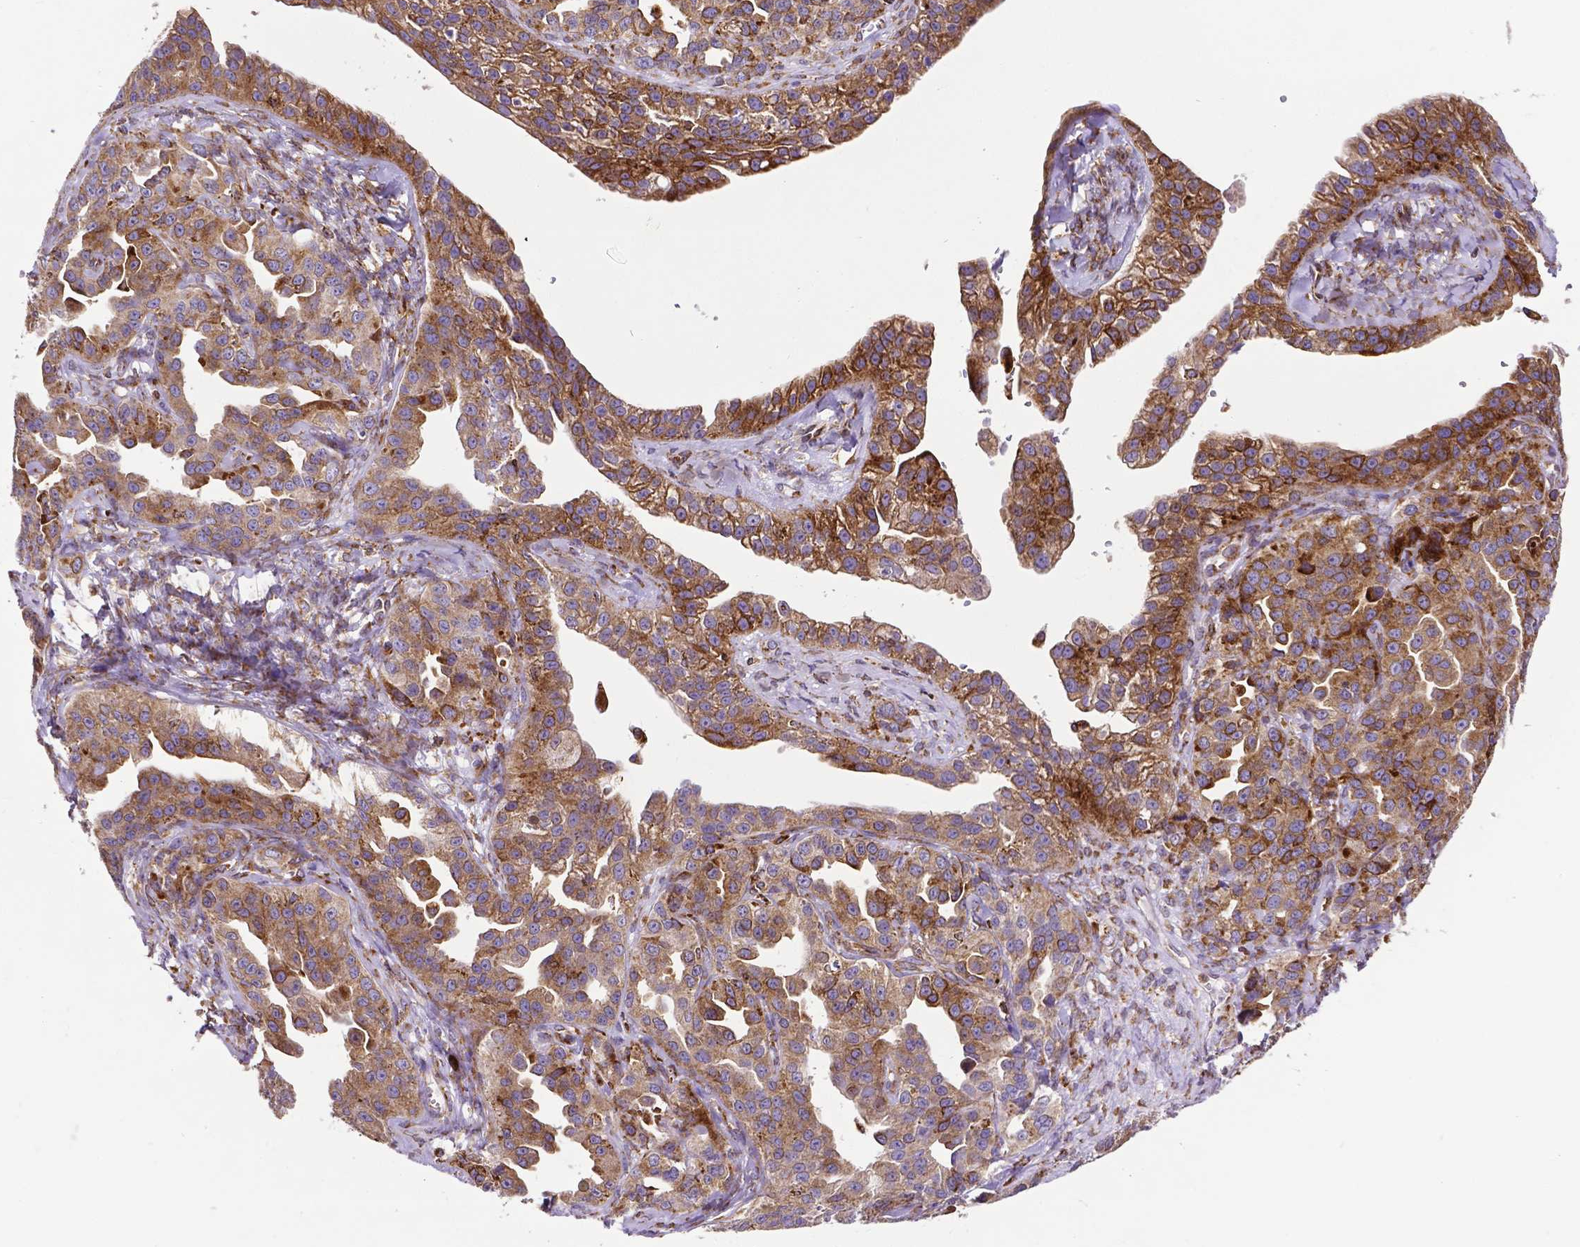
{"staining": {"intensity": "moderate", "quantity": ">75%", "location": "cytoplasmic/membranous"}, "tissue": "ovarian cancer", "cell_type": "Tumor cells", "image_type": "cancer", "snomed": [{"axis": "morphology", "description": "Cystadenocarcinoma, serous, NOS"}, {"axis": "topography", "description": "Ovary"}], "caption": "There is medium levels of moderate cytoplasmic/membranous expression in tumor cells of ovarian serous cystadenocarcinoma, as demonstrated by immunohistochemical staining (brown color).", "gene": "MTDH", "patient": {"sex": "female", "age": 75}}